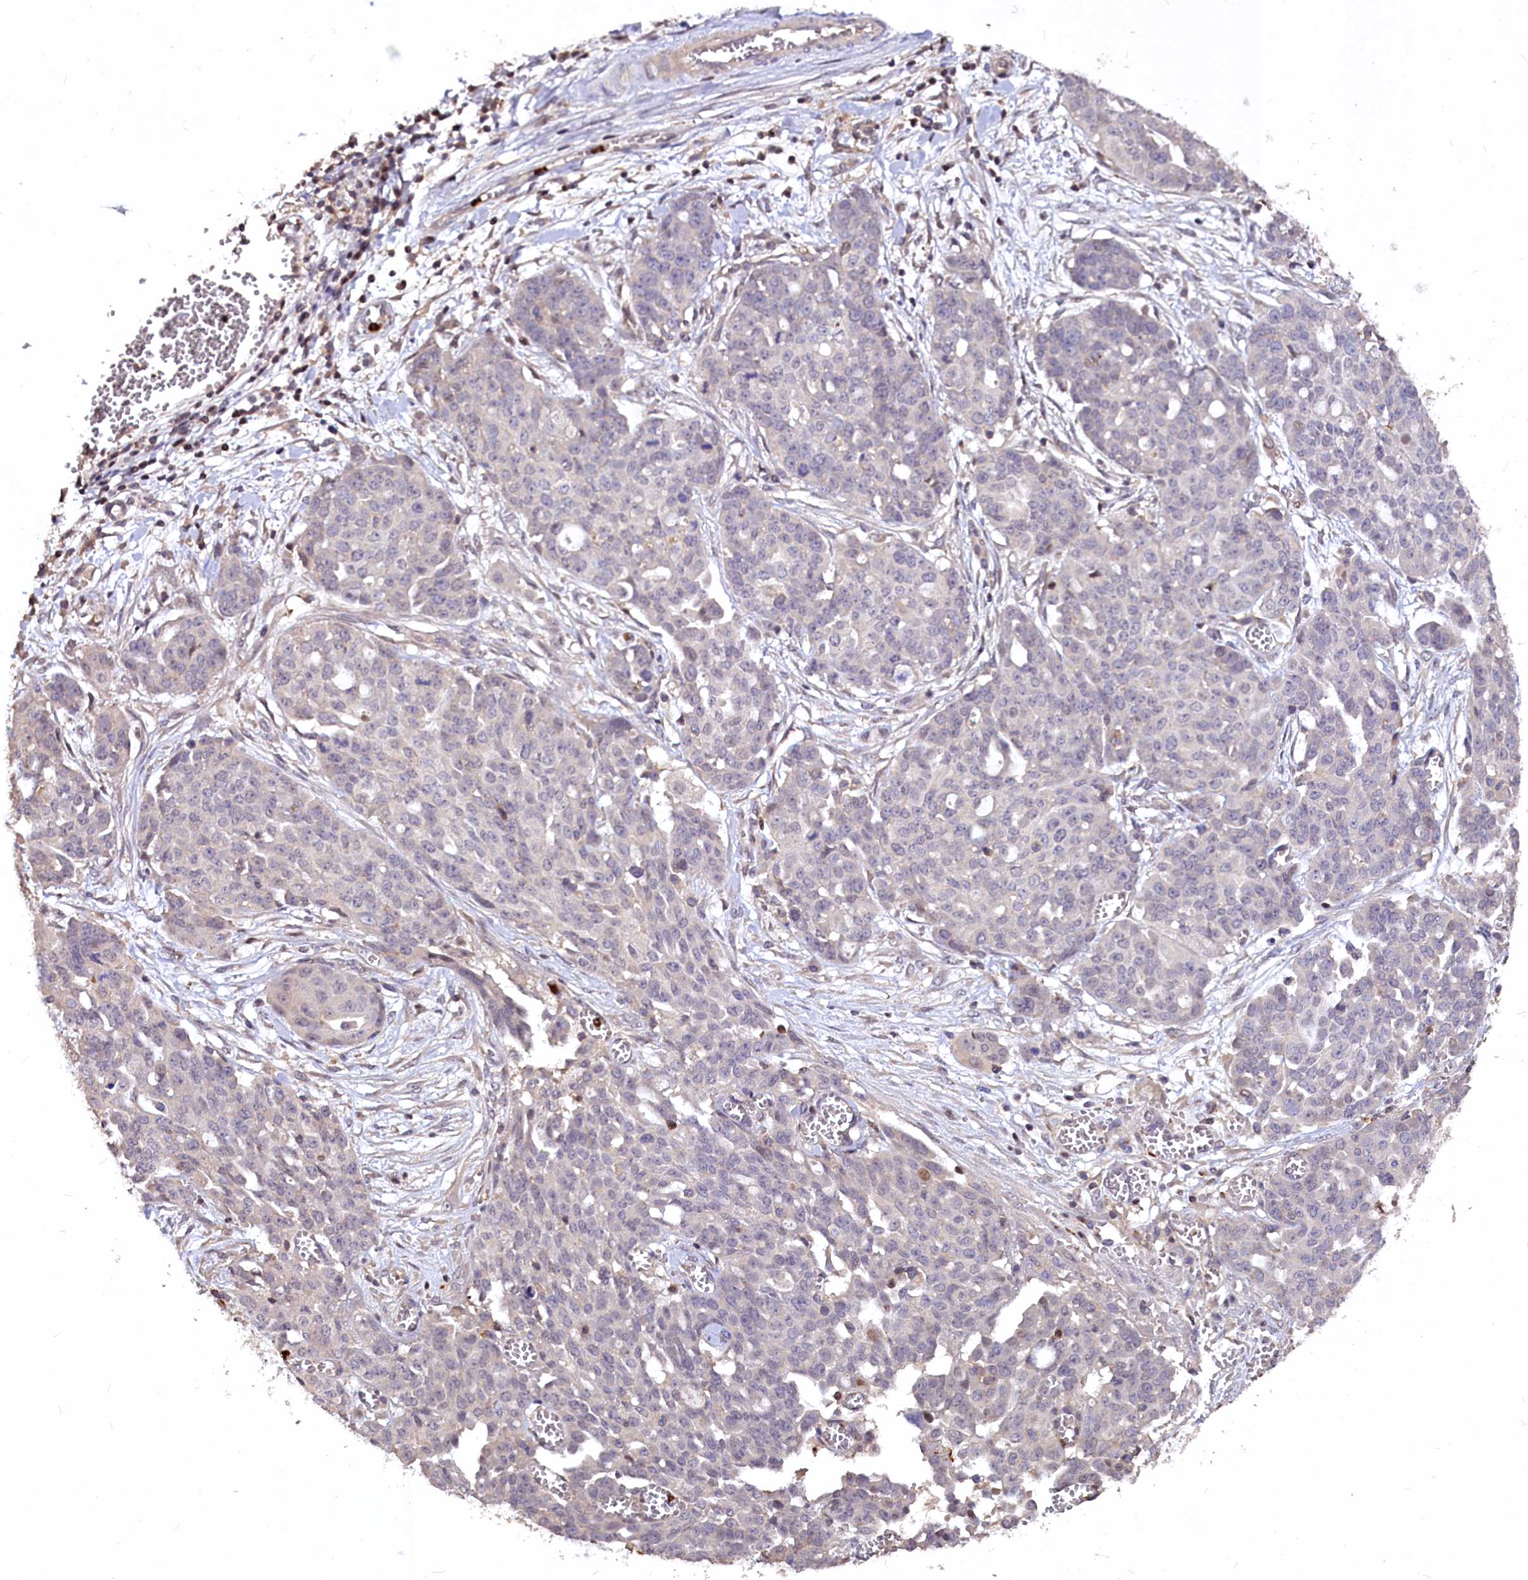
{"staining": {"intensity": "weak", "quantity": "<25%", "location": "cytoplasmic/membranous"}, "tissue": "ovarian cancer", "cell_type": "Tumor cells", "image_type": "cancer", "snomed": [{"axis": "morphology", "description": "Cystadenocarcinoma, serous, NOS"}, {"axis": "topography", "description": "Soft tissue"}, {"axis": "topography", "description": "Ovary"}], "caption": "Protein analysis of ovarian cancer (serous cystadenocarcinoma) demonstrates no significant expression in tumor cells.", "gene": "ATG101", "patient": {"sex": "female", "age": 57}}